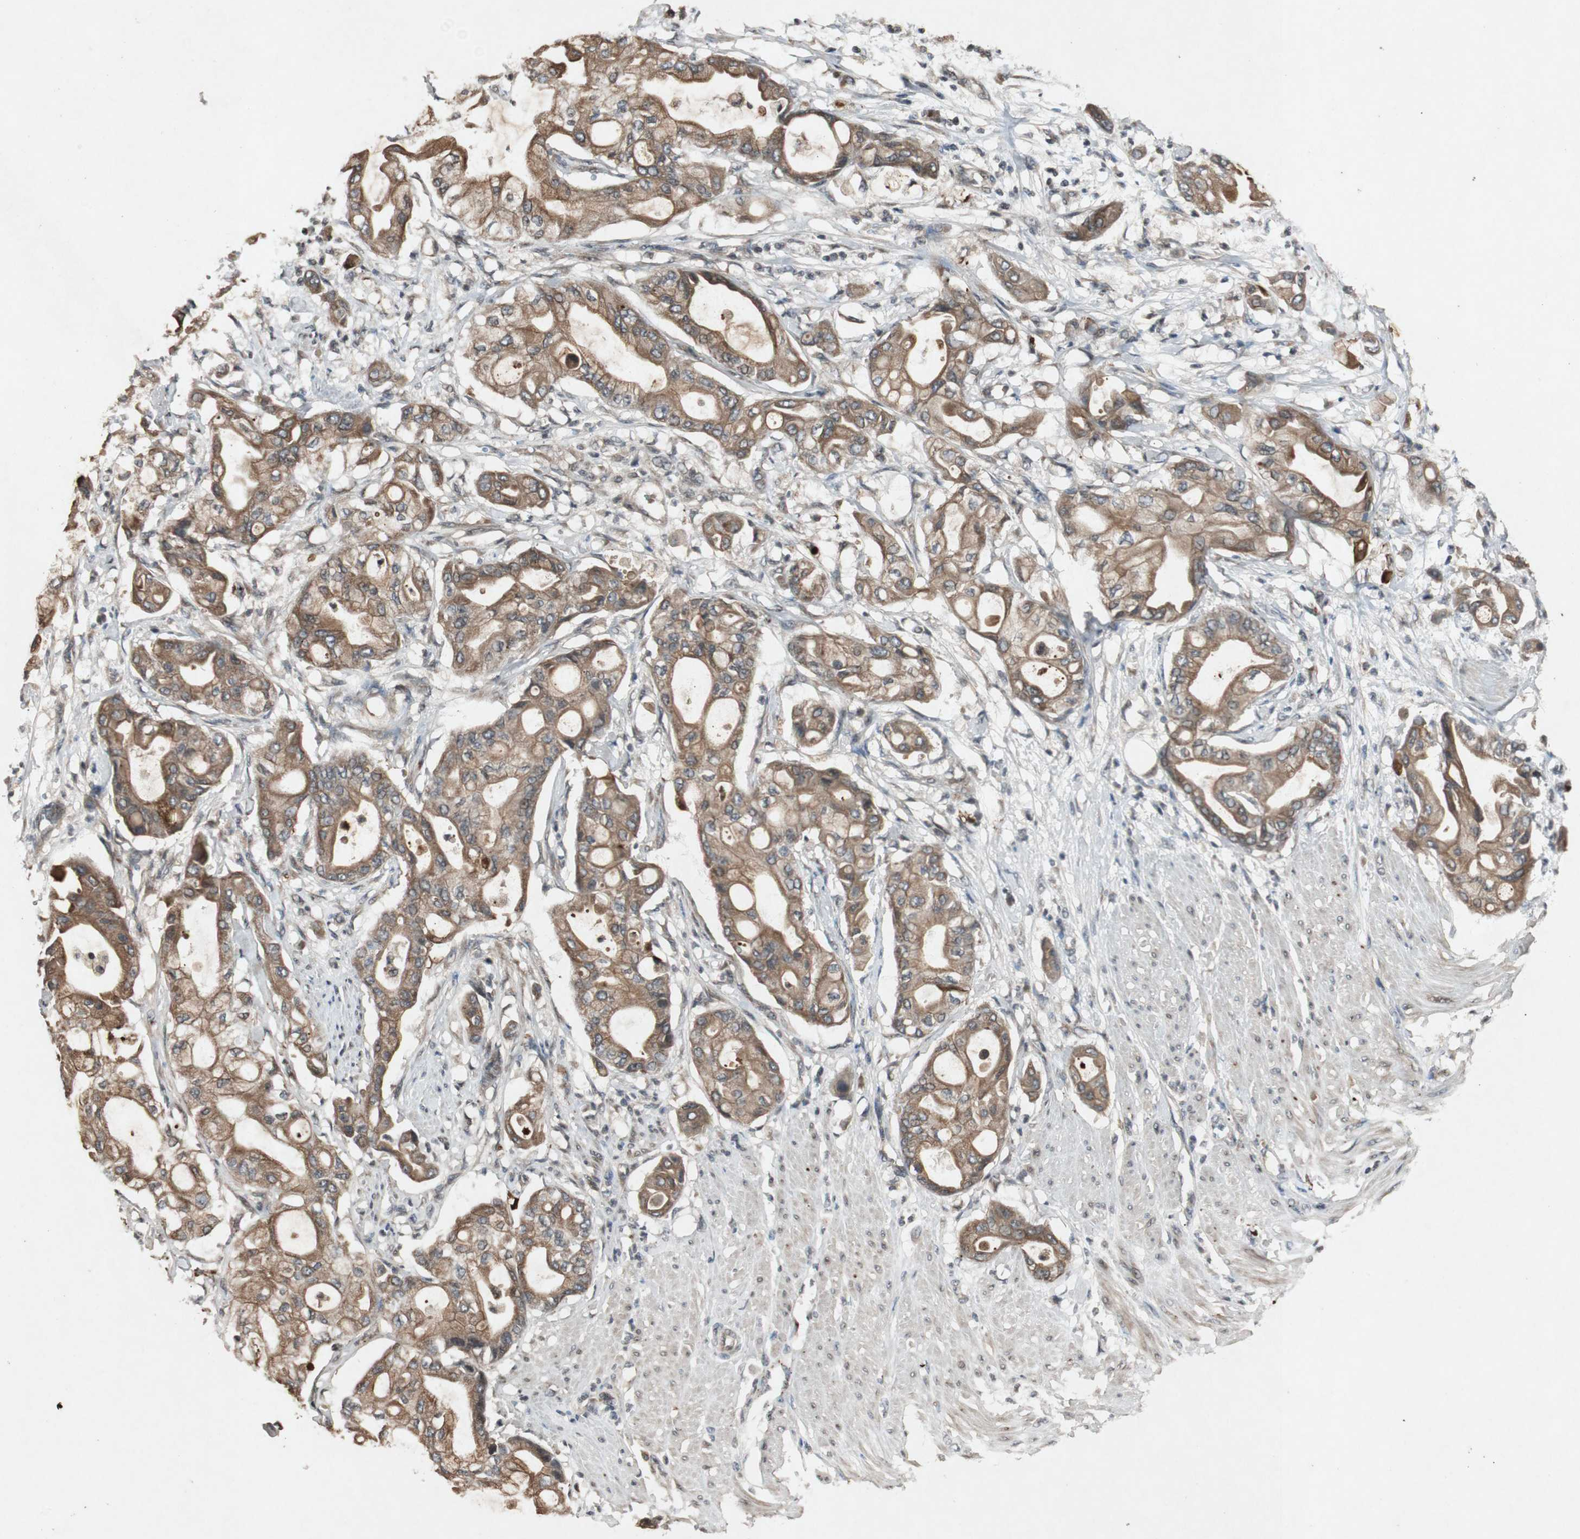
{"staining": {"intensity": "moderate", "quantity": ">75%", "location": "cytoplasmic/membranous"}, "tissue": "pancreatic cancer", "cell_type": "Tumor cells", "image_type": "cancer", "snomed": [{"axis": "morphology", "description": "Adenocarcinoma, NOS"}, {"axis": "morphology", "description": "Adenocarcinoma, metastatic, NOS"}, {"axis": "topography", "description": "Lymph node"}, {"axis": "topography", "description": "Pancreas"}, {"axis": "topography", "description": "Duodenum"}], "caption": "DAB (3,3'-diaminobenzidine) immunohistochemical staining of pancreatic cancer reveals moderate cytoplasmic/membranous protein positivity in approximately >75% of tumor cells.", "gene": "SLIT2", "patient": {"sex": "female", "age": 64}}